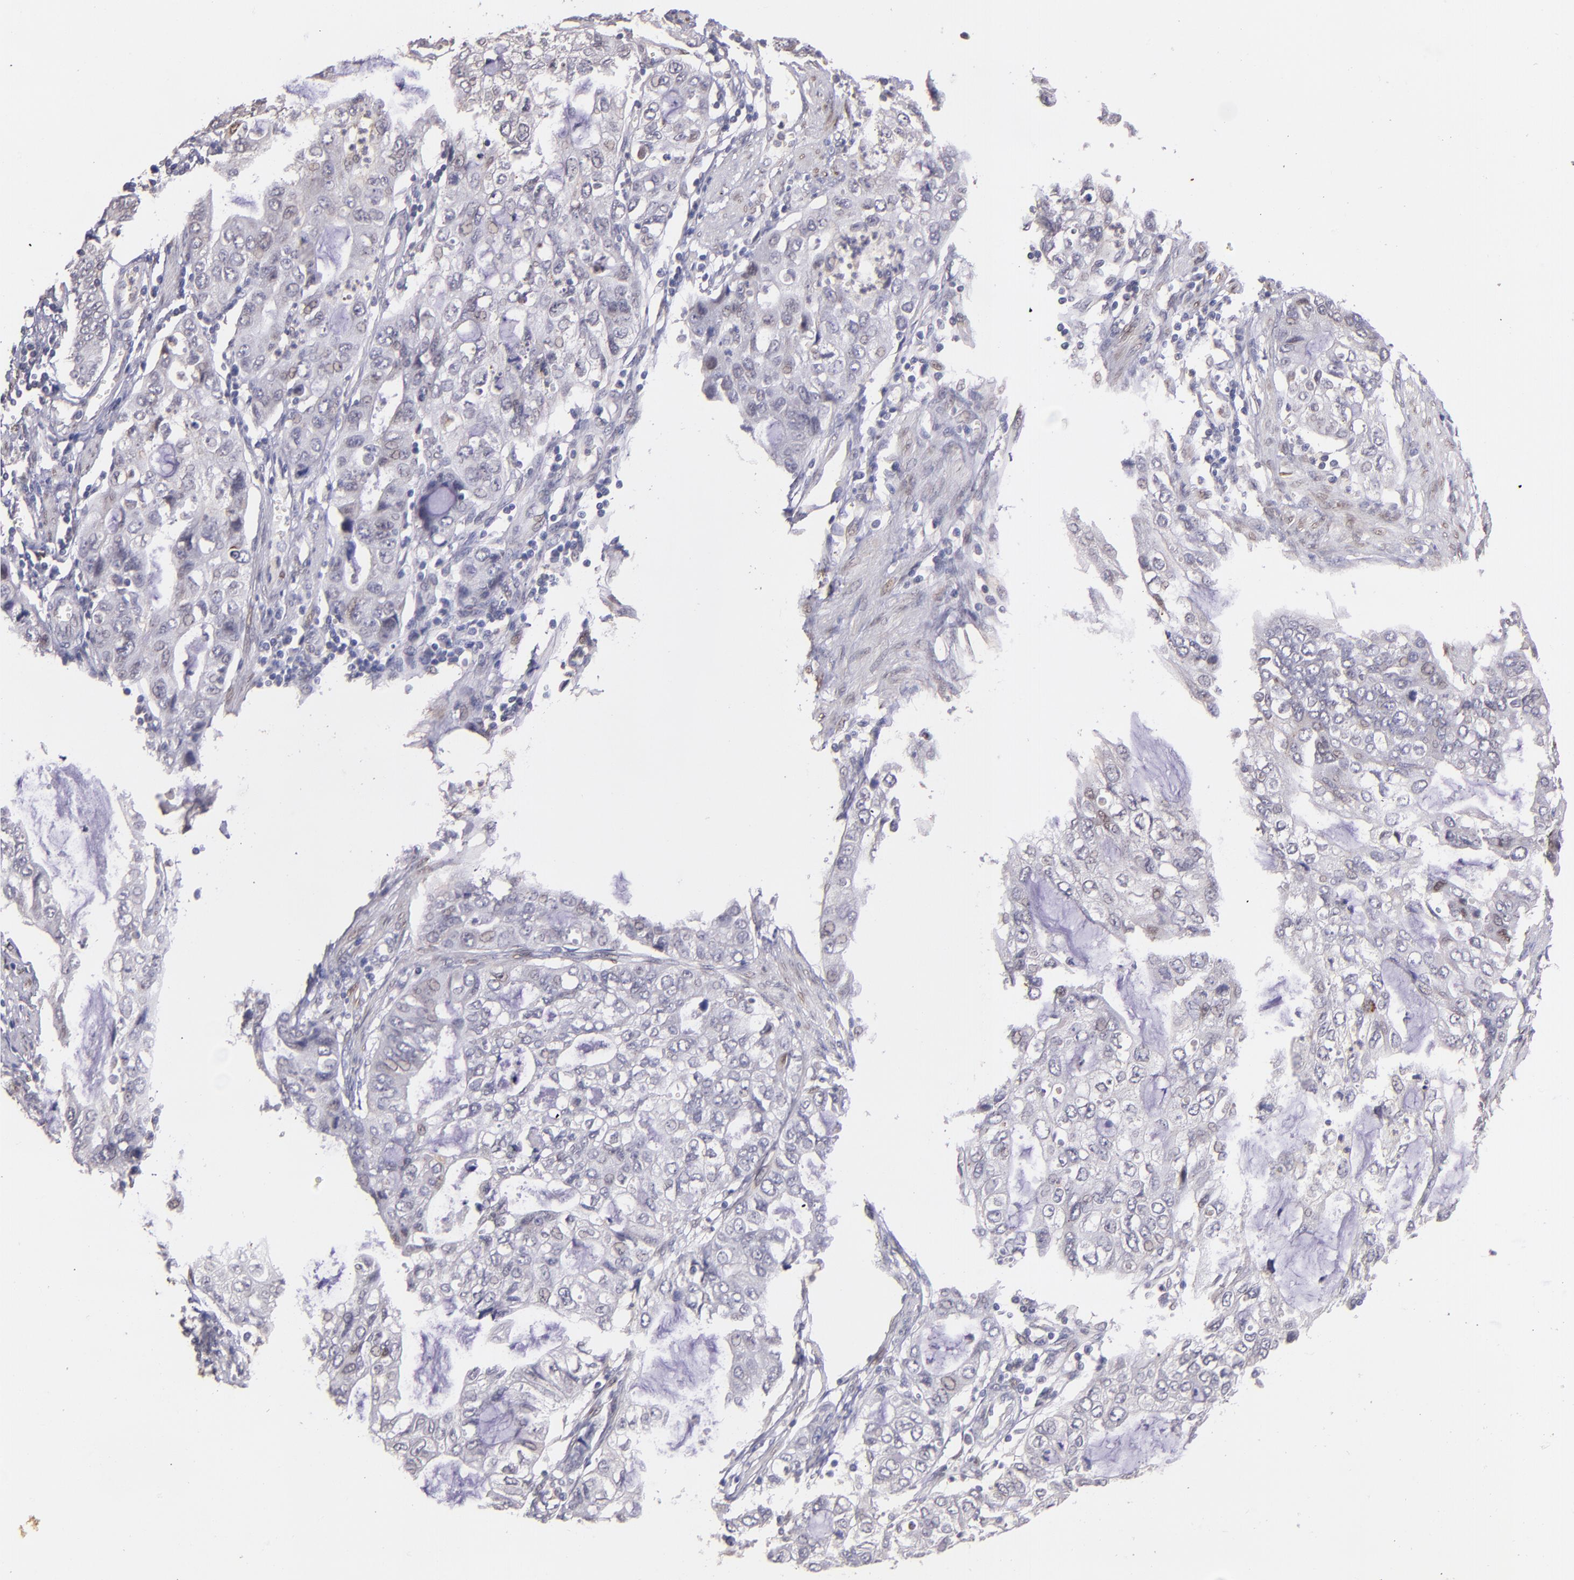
{"staining": {"intensity": "negative", "quantity": "none", "location": "none"}, "tissue": "stomach cancer", "cell_type": "Tumor cells", "image_type": "cancer", "snomed": [{"axis": "morphology", "description": "Adenocarcinoma, NOS"}, {"axis": "topography", "description": "Stomach, upper"}], "caption": "An IHC image of adenocarcinoma (stomach) is shown. There is no staining in tumor cells of adenocarcinoma (stomach). (IHC, brightfield microscopy, high magnification).", "gene": "NUP62CL", "patient": {"sex": "female", "age": 52}}